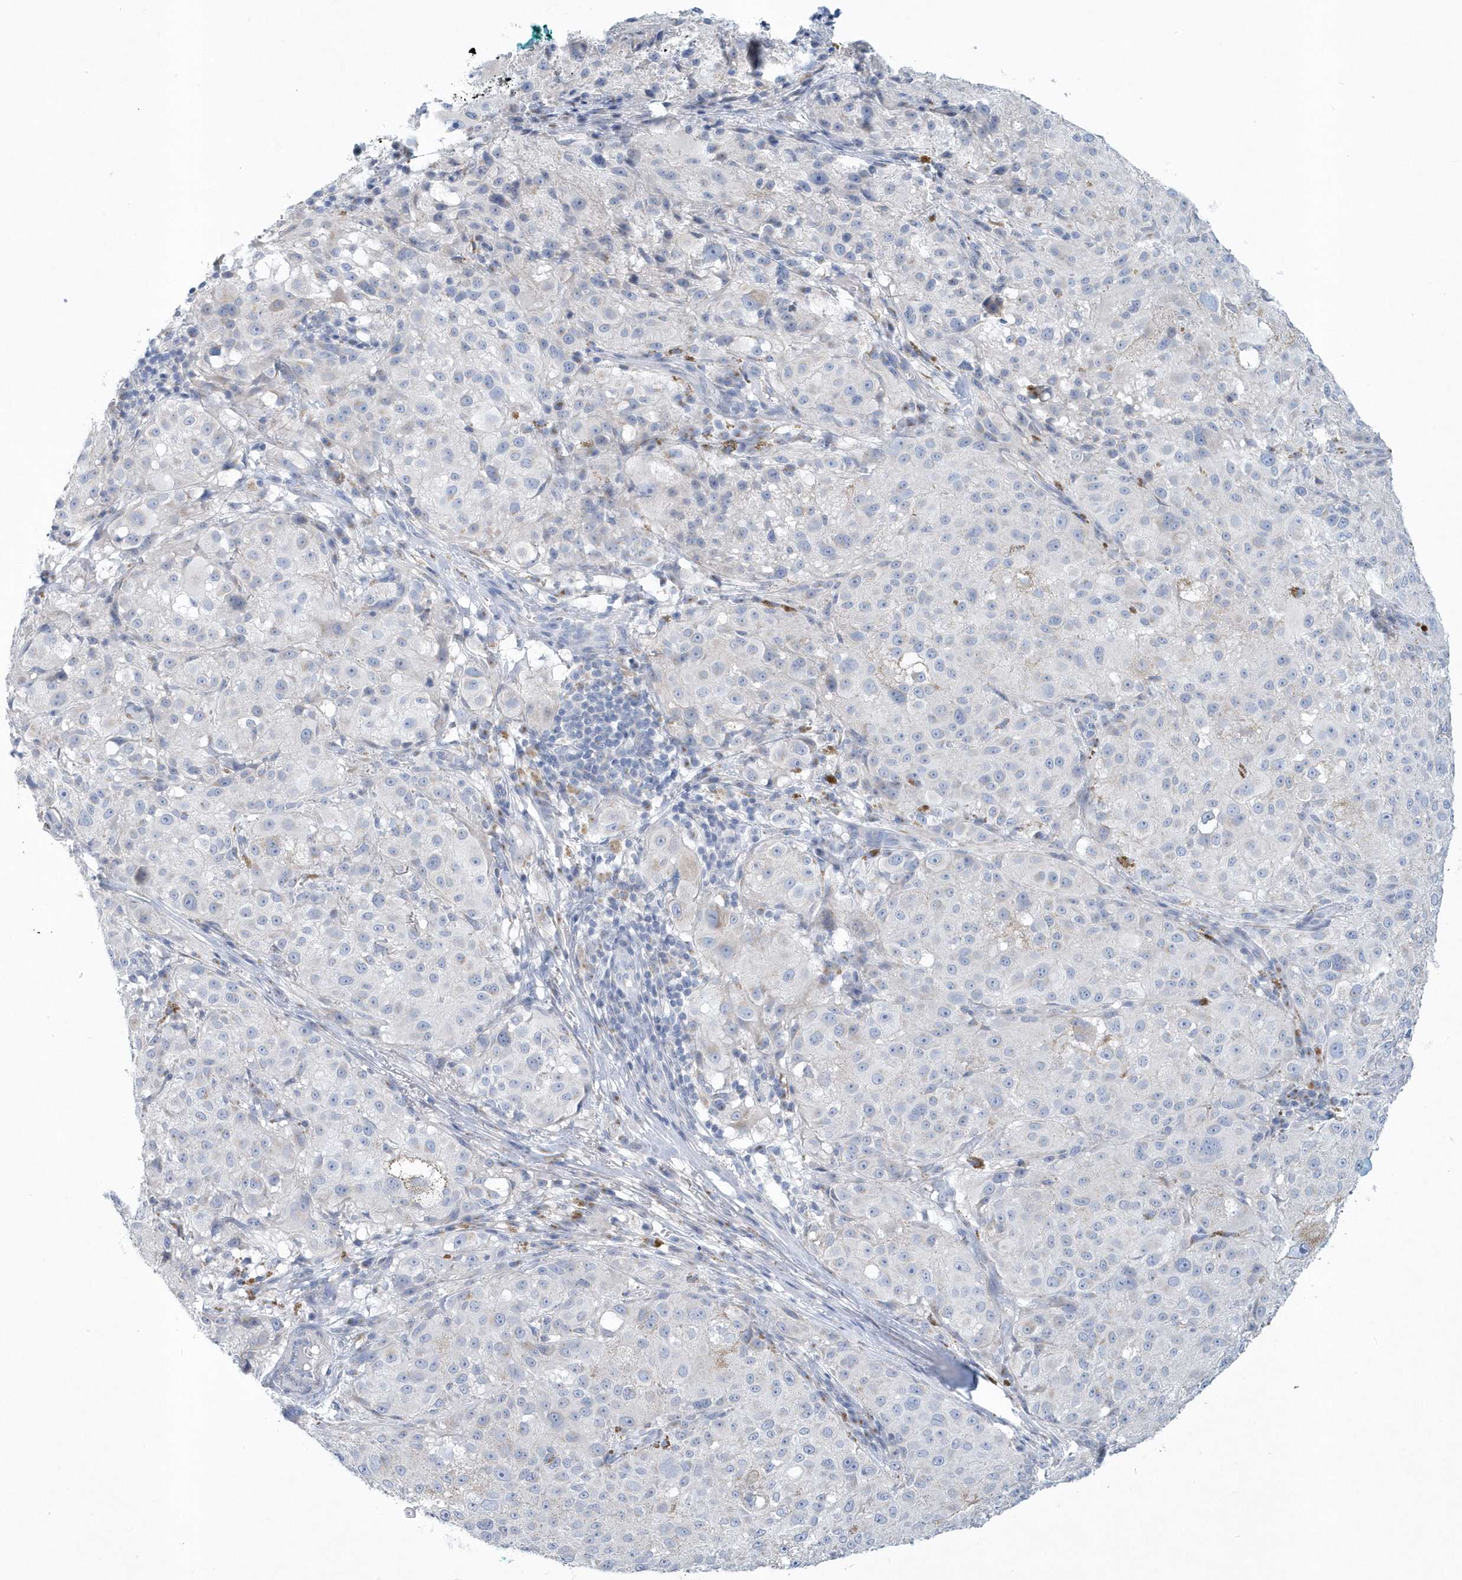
{"staining": {"intensity": "negative", "quantity": "none", "location": "none"}, "tissue": "melanoma", "cell_type": "Tumor cells", "image_type": "cancer", "snomed": [{"axis": "morphology", "description": "Necrosis, NOS"}, {"axis": "morphology", "description": "Malignant melanoma, NOS"}, {"axis": "topography", "description": "Skin"}], "caption": "This micrograph is of malignant melanoma stained with IHC to label a protein in brown with the nuclei are counter-stained blue. There is no expression in tumor cells.", "gene": "SPATA18", "patient": {"sex": "female", "age": 87}}